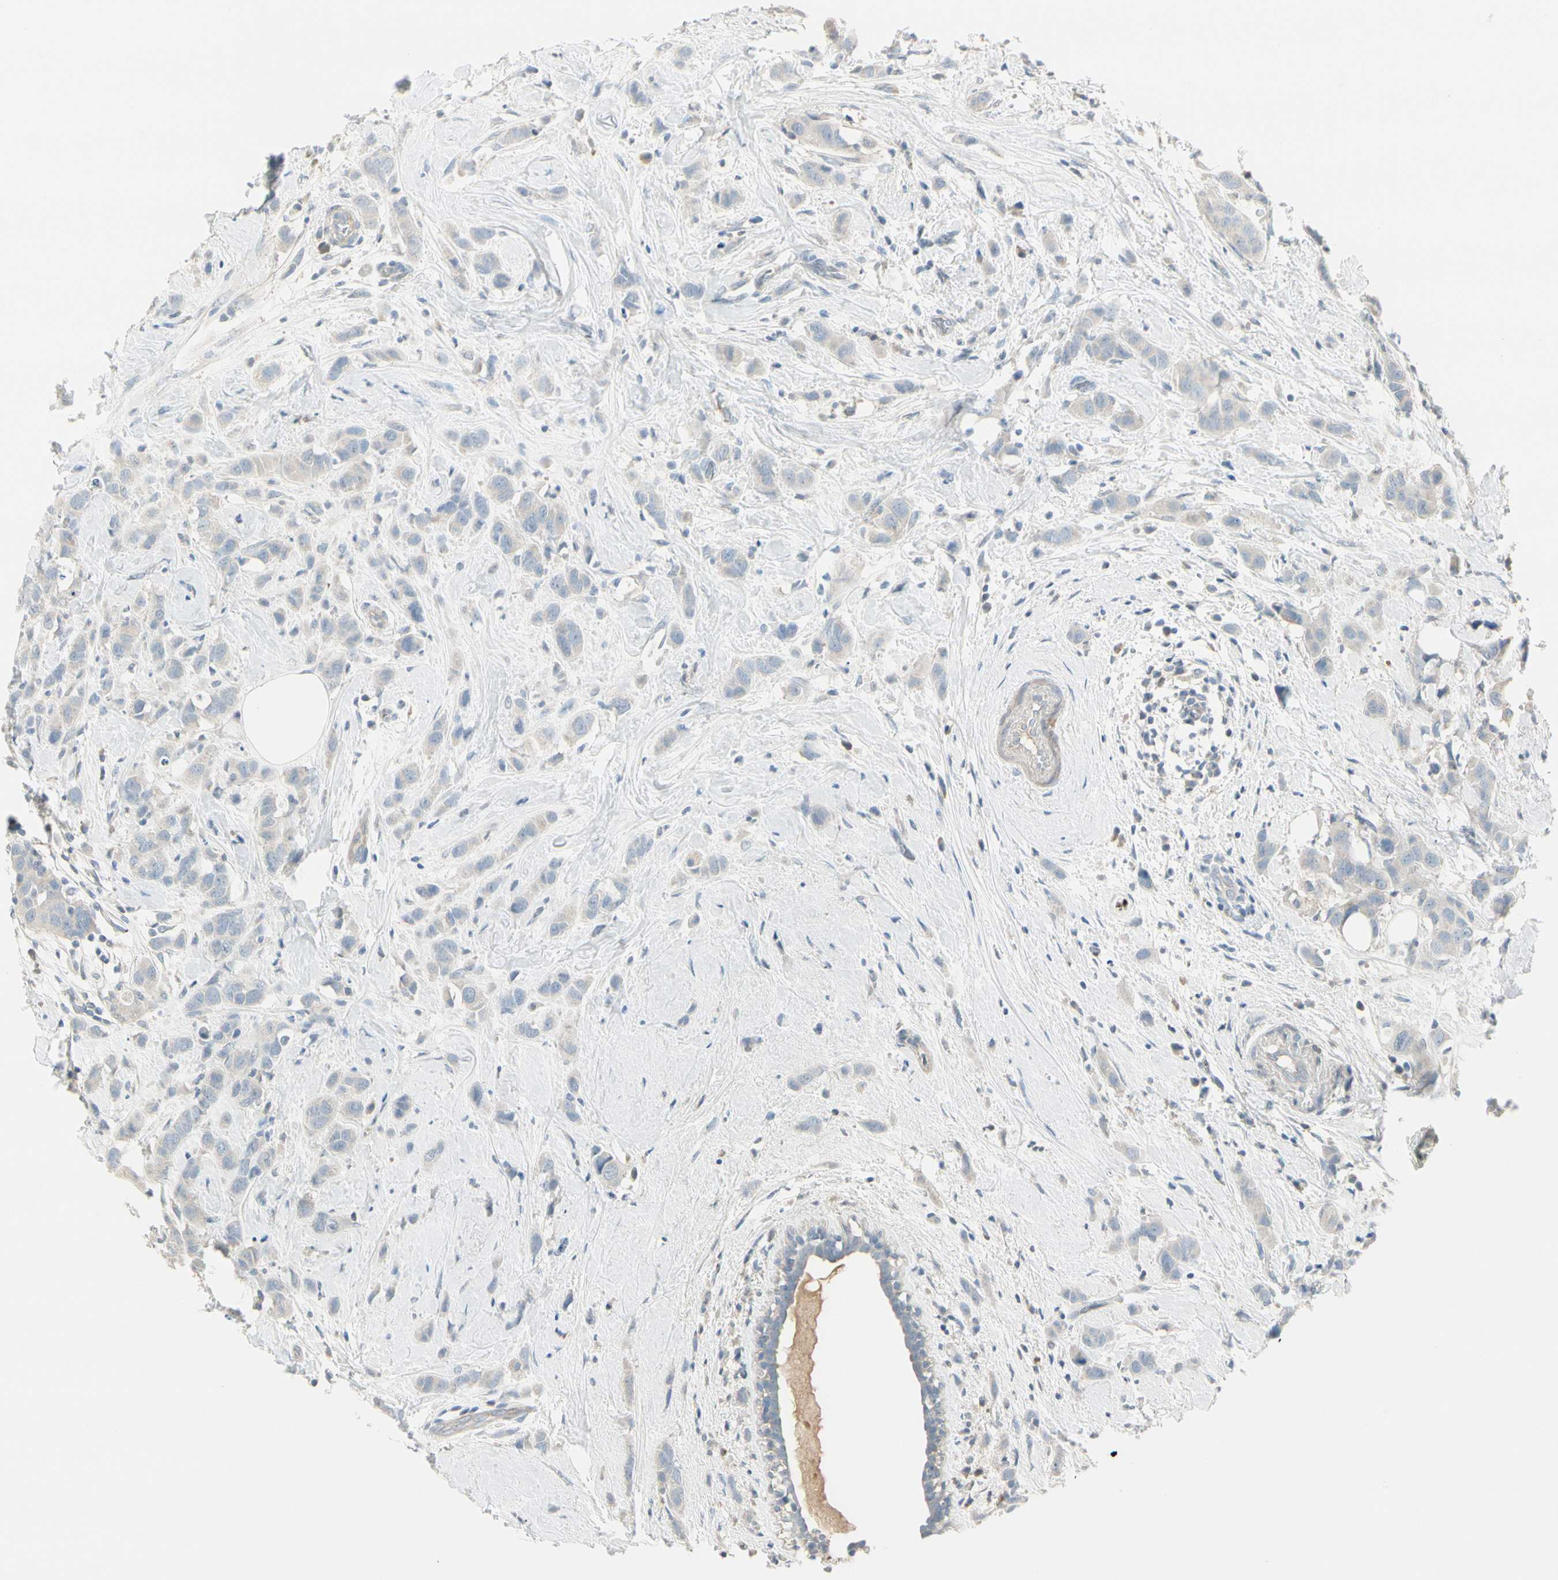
{"staining": {"intensity": "negative", "quantity": "none", "location": "none"}, "tissue": "breast cancer", "cell_type": "Tumor cells", "image_type": "cancer", "snomed": [{"axis": "morphology", "description": "Normal tissue, NOS"}, {"axis": "morphology", "description": "Duct carcinoma"}, {"axis": "topography", "description": "Breast"}], "caption": "High power microscopy photomicrograph of an immunohistochemistry micrograph of breast cancer (invasive ductal carcinoma), revealing no significant expression in tumor cells. (Stains: DAB (3,3'-diaminobenzidine) immunohistochemistry with hematoxylin counter stain, Microscopy: brightfield microscopy at high magnification).", "gene": "CYP2E1", "patient": {"sex": "female", "age": 50}}